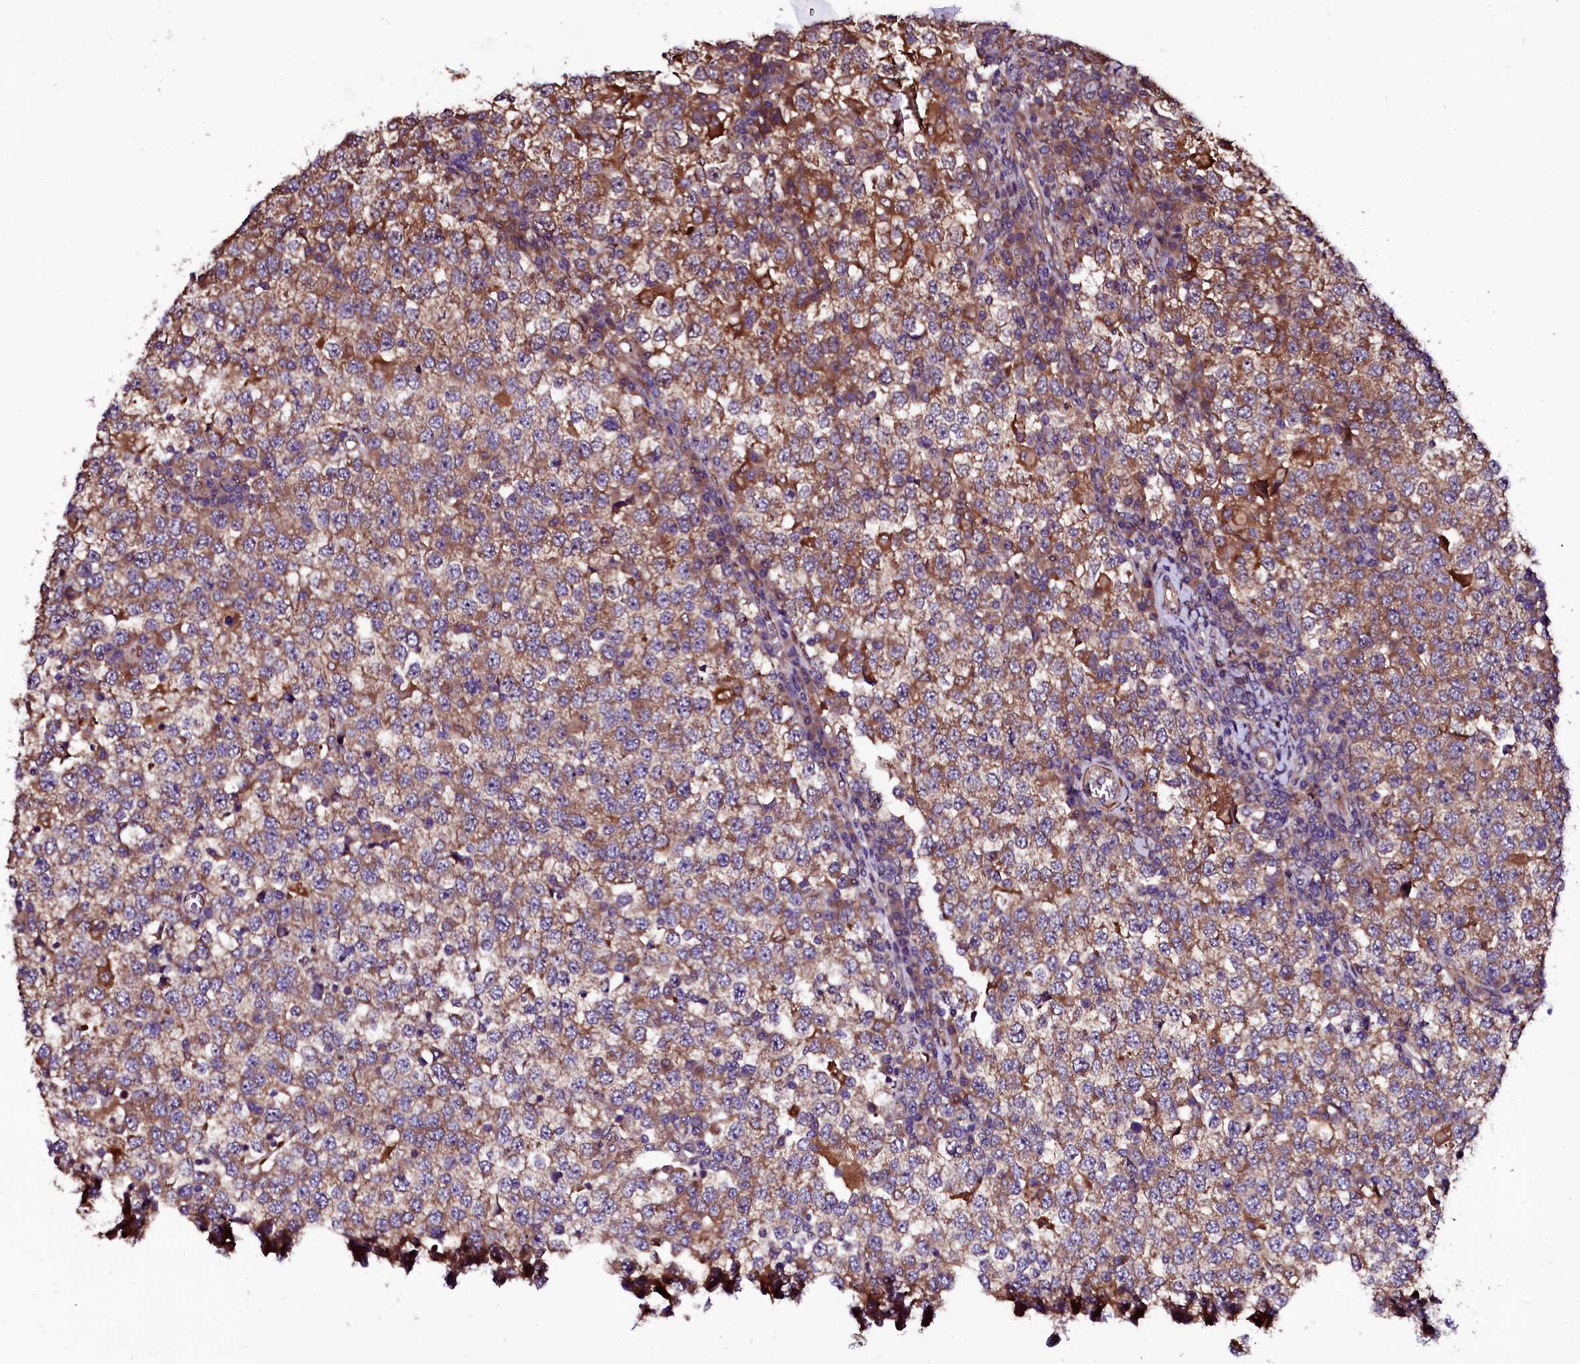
{"staining": {"intensity": "moderate", "quantity": ">75%", "location": "cytoplasmic/membranous"}, "tissue": "testis cancer", "cell_type": "Tumor cells", "image_type": "cancer", "snomed": [{"axis": "morphology", "description": "Seminoma, NOS"}, {"axis": "topography", "description": "Testis"}], "caption": "Human testis cancer (seminoma) stained for a protein (brown) reveals moderate cytoplasmic/membranous positive positivity in approximately >75% of tumor cells.", "gene": "N4BP1", "patient": {"sex": "male", "age": 65}}